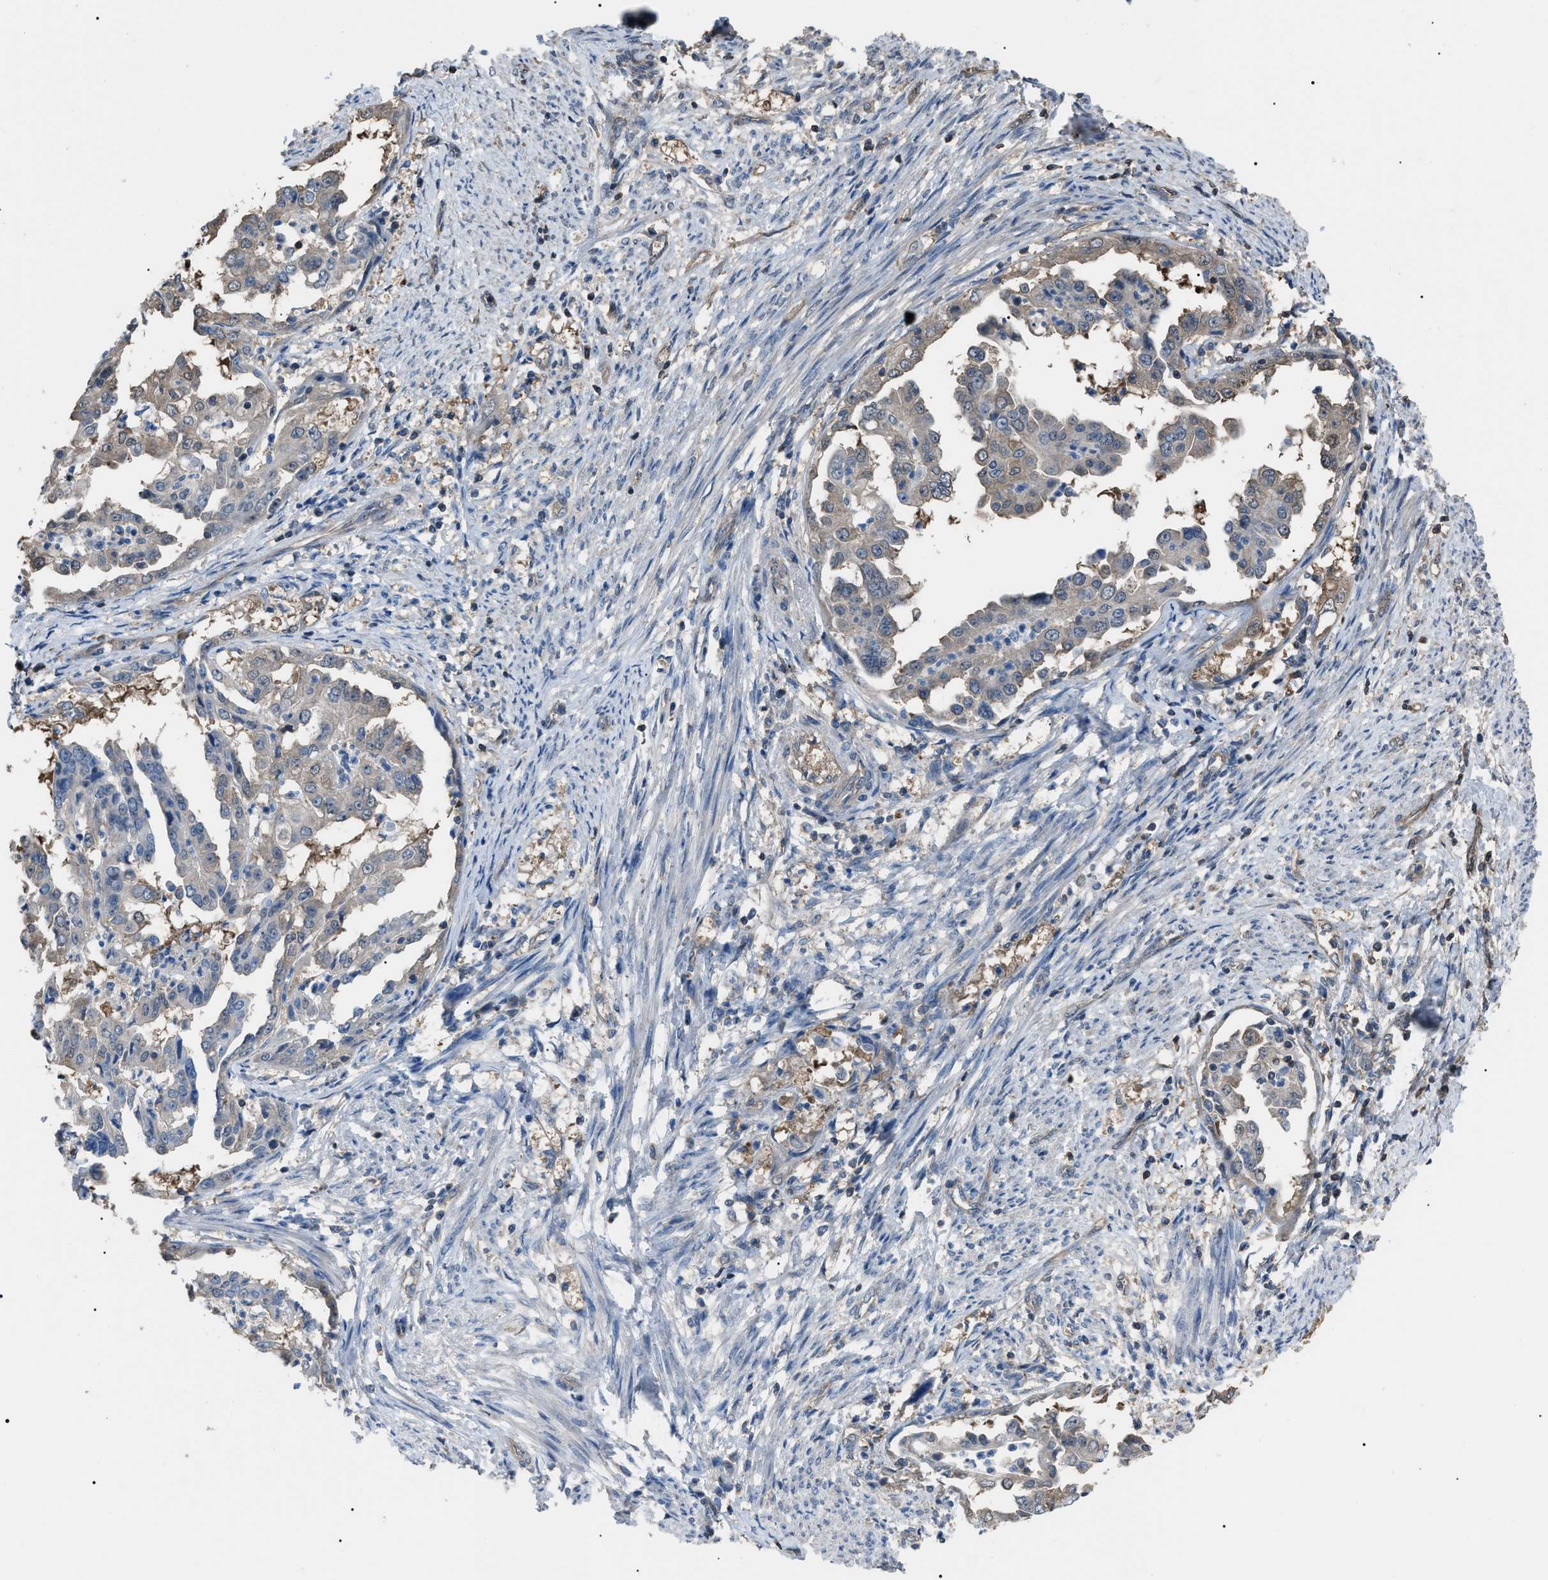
{"staining": {"intensity": "negative", "quantity": "none", "location": "none"}, "tissue": "endometrial cancer", "cell_type": "Tumor cells", "image_type": "cancer", "snomed": [{"axis": "morphology", "description": "Adenocarcinoma, NOS"}, {"axis": "topography", "description": "Endometrium"}], "caption": "Endometrial adenocarcinoma was stained to show a protein in brown. There is no significant positivity in tumor cells.", "gene": "PDCD5", "patient": {"sex": "female", "age": 85}}